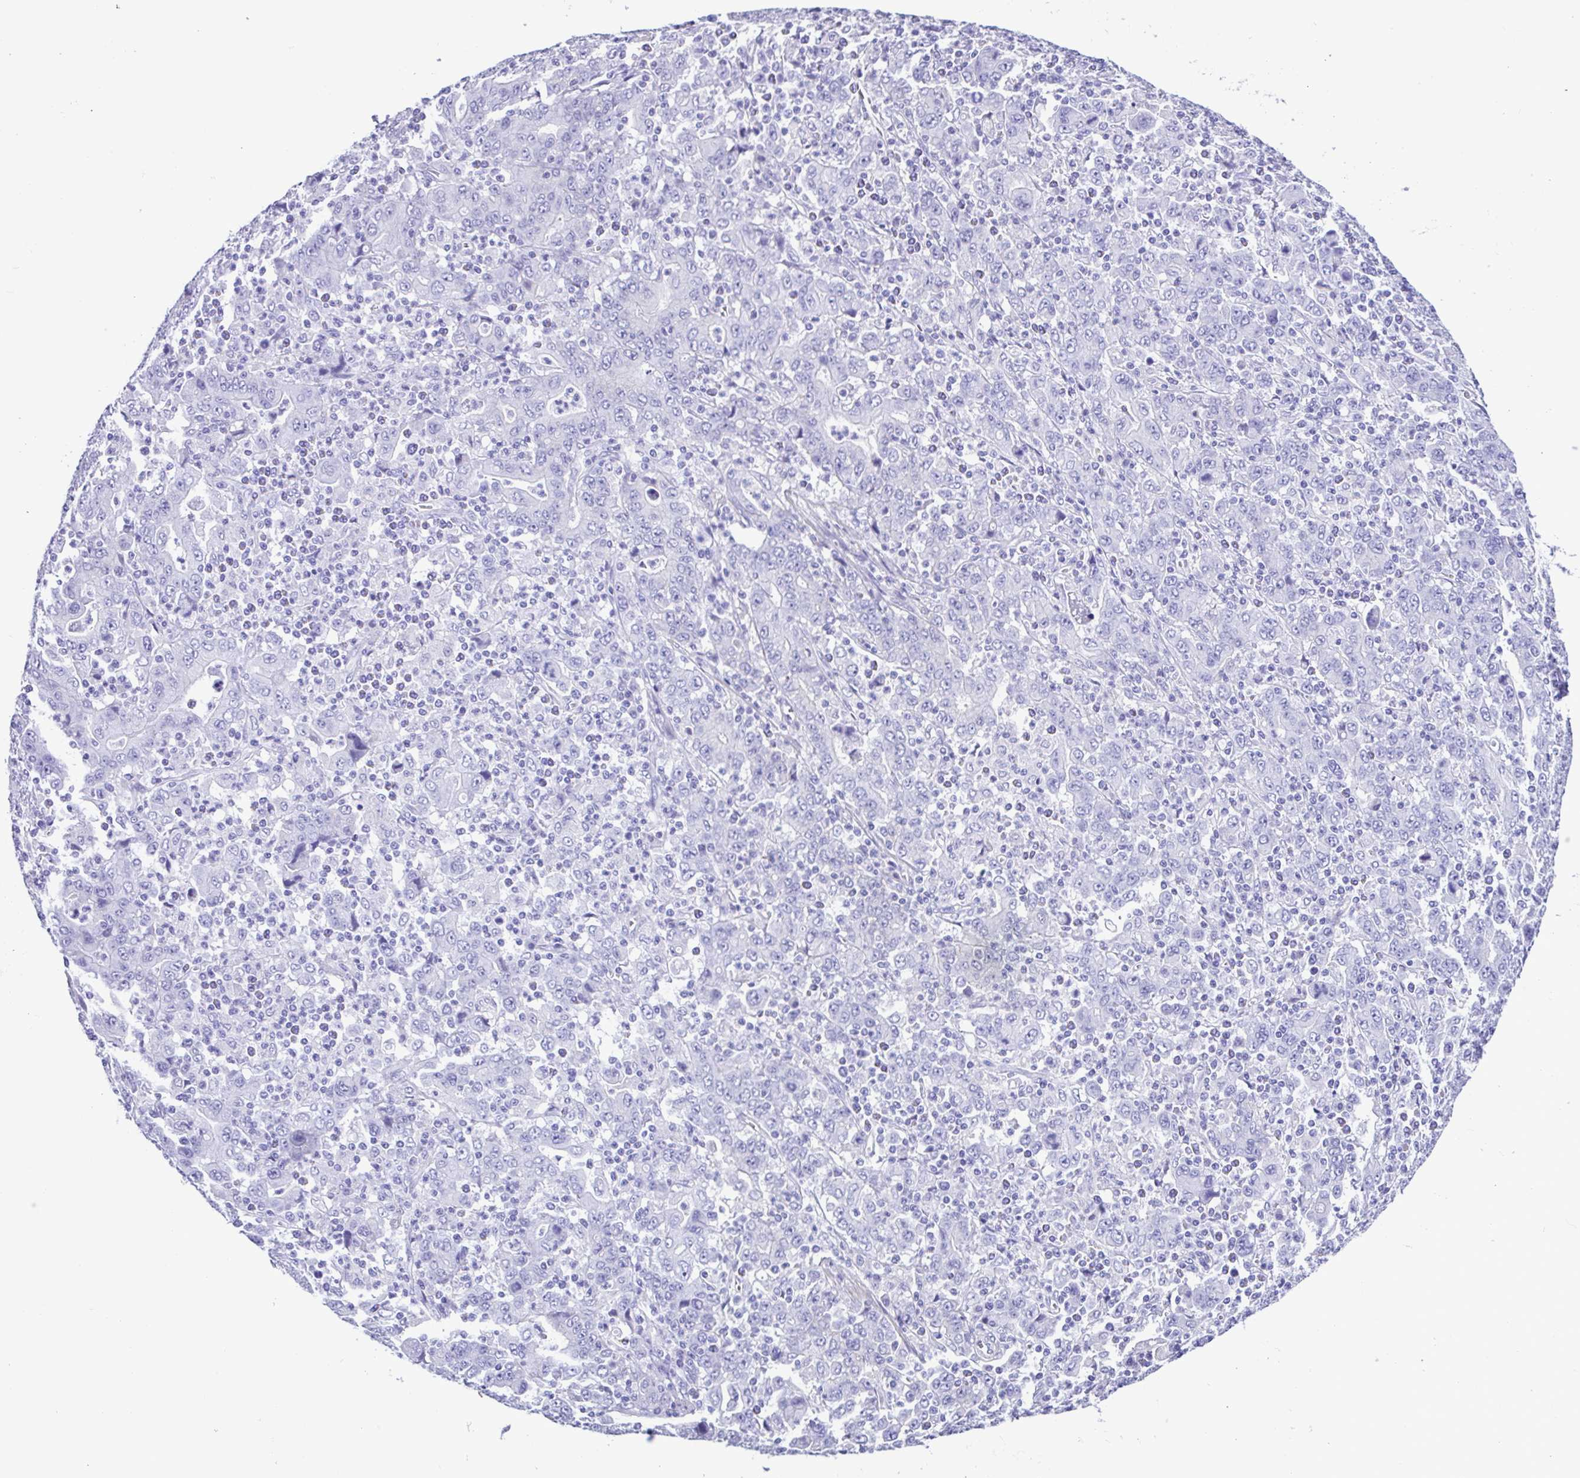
{"staining": {"intensity": "negative", "quantity": "none", "location": "none"}, "tissue": "stomach cancer", "cell_type": "Tumor cells", "image_type": "cancer", "snomed": [{"axis": "morphology", "description": "Adenocarcinoma, NOS"}, {"axis": "topography", "description": "Stomach, upper"}], "caption": "Photomicrograph shows no significant protein staining in tumor cells of stomach cancer (adenocarcinoma). Brightfield microscopy of immunohistochemistry (IHC) stained with DAB (brown) and hematoxylin (blue), captured at high magnification.", "gene": "ISM2", "patient": {"sex": "male", "age": 69}}